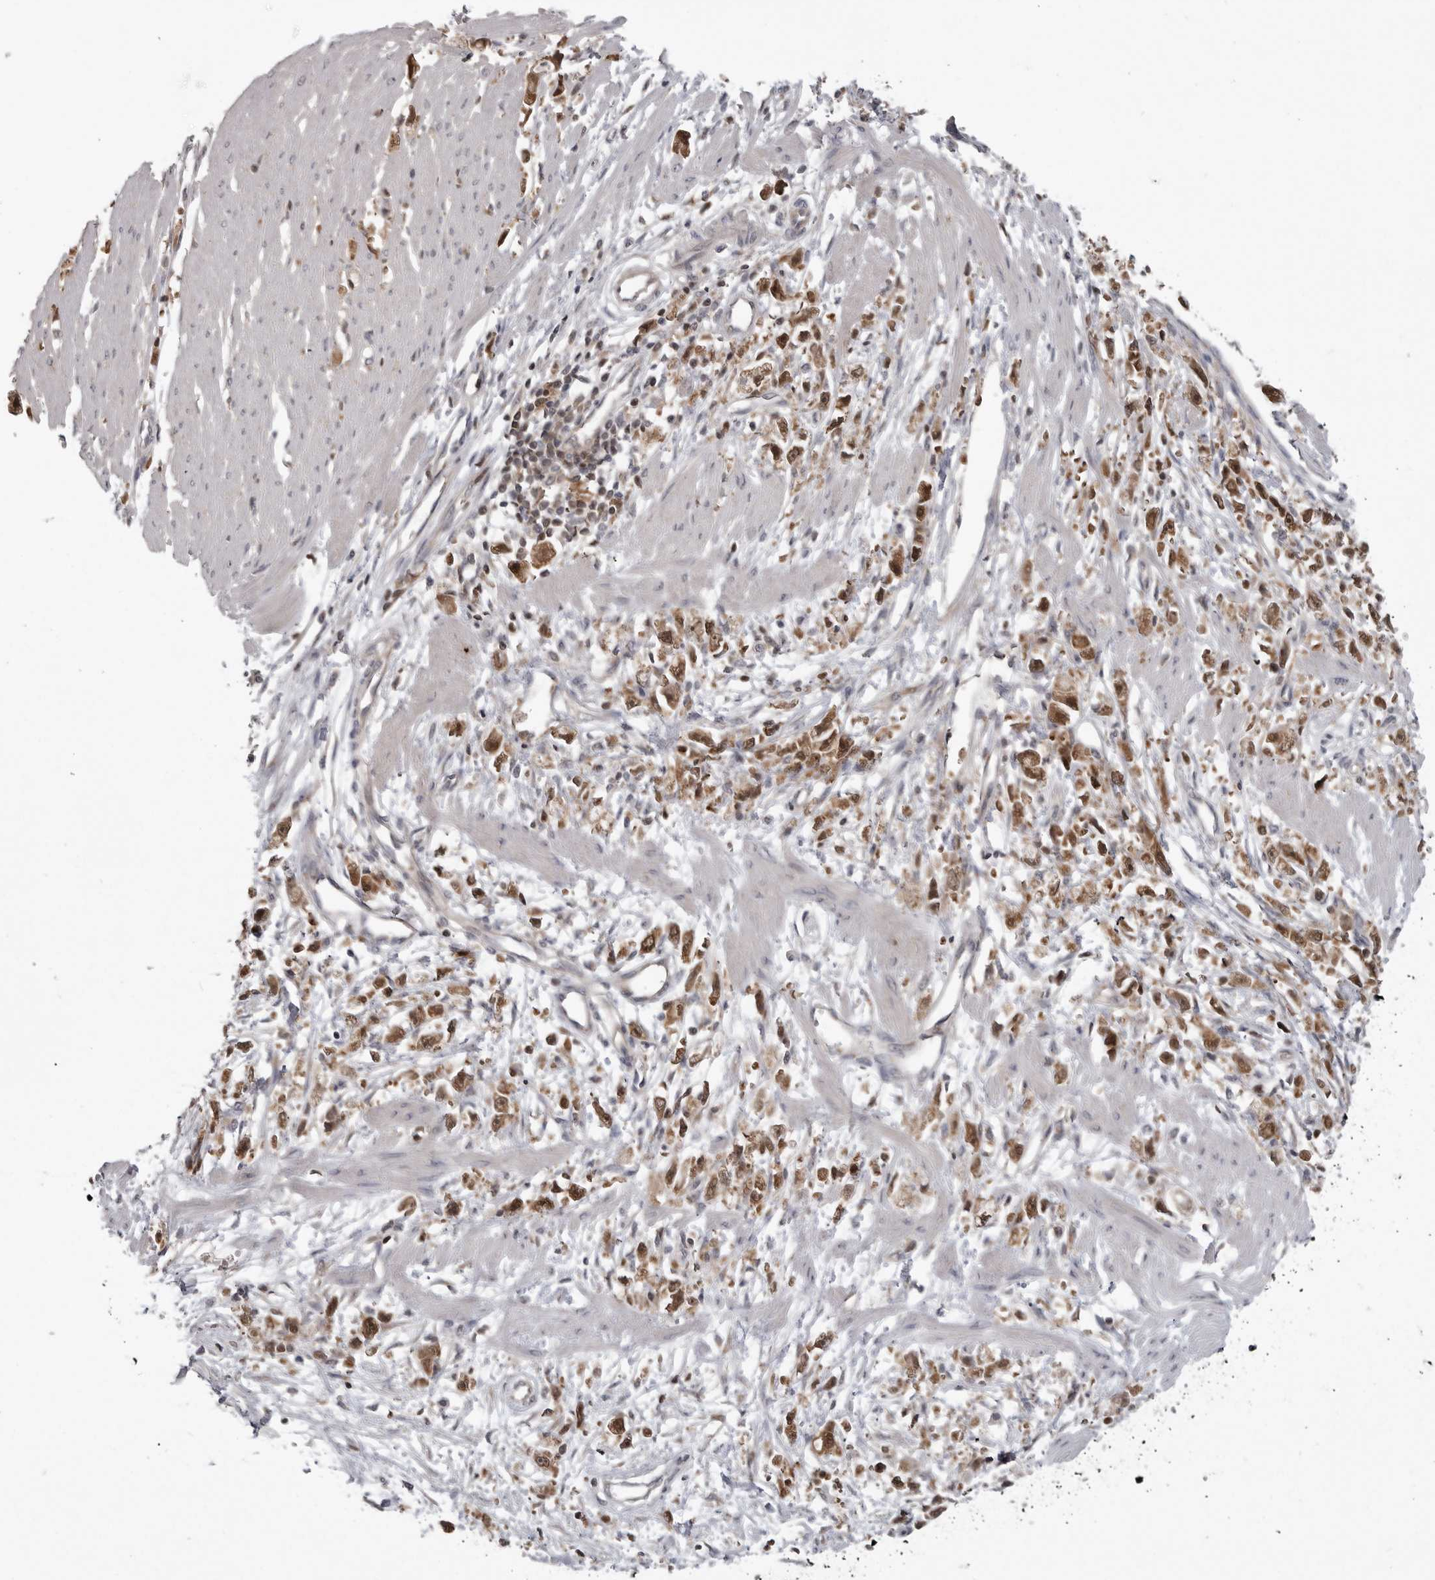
{"staining": {"intensity": "moderate", "quantity": ">75%", "location": "cytoplasmic/membranous,nuclear"}, "tissue": "stomach cancer", "cell_type": "Tumor cells", "image_type": "cancer", "snomed": [{"axis": "morphology", "description": "Adenocarcinoma, NOS"}, {"axis": "topography", "description": "Stomach"}], "caption": "A medium amount of moderate cytoplasmic/membranous and nuclear staining is identified in about >75% of tumor cells in adenocarcinoma (stomach) tissue.", "gene": "MAPK13", "patient": {"sex": "female", "age": 59}}